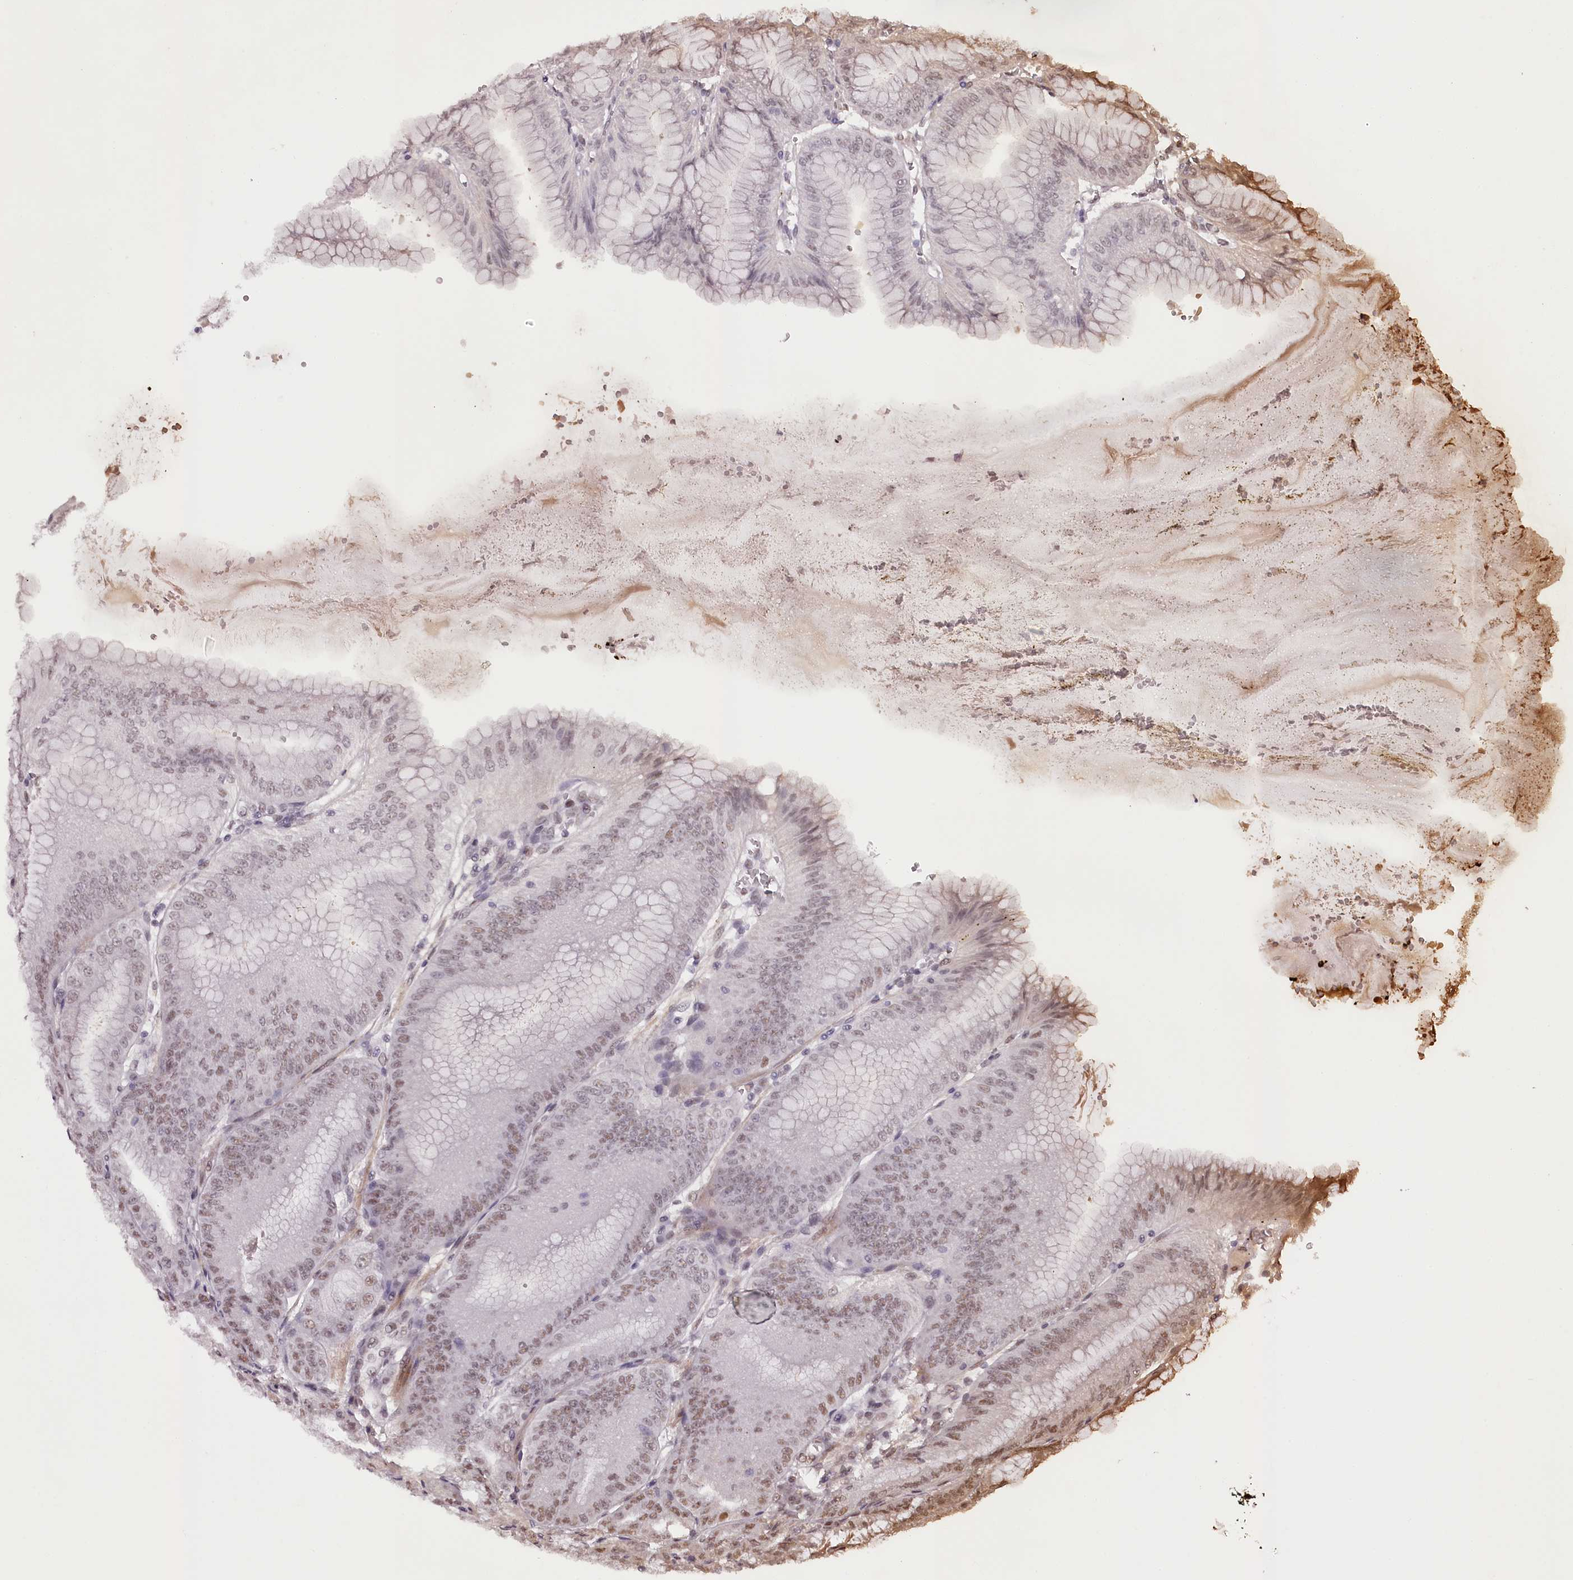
{"staining": {"intensity": "moderate", "quantity": ">75%", "location": "nuclear"}, "tissue": "stomach", "cell_type": "Glandular cells", "image_type": "normal", "snomed": [{"axis": "morphology", "description": "Normal tissue, NOS"}, {"axis": "topography", "description": "Stomach, lower"}], "caption": "Human stomach stained for a protein (brown) displays moderate nuclear positive positivity in approximately >75% of glandular cells.", "gene": "TTC33", "patient": {"sex": "male", "age": 71}}